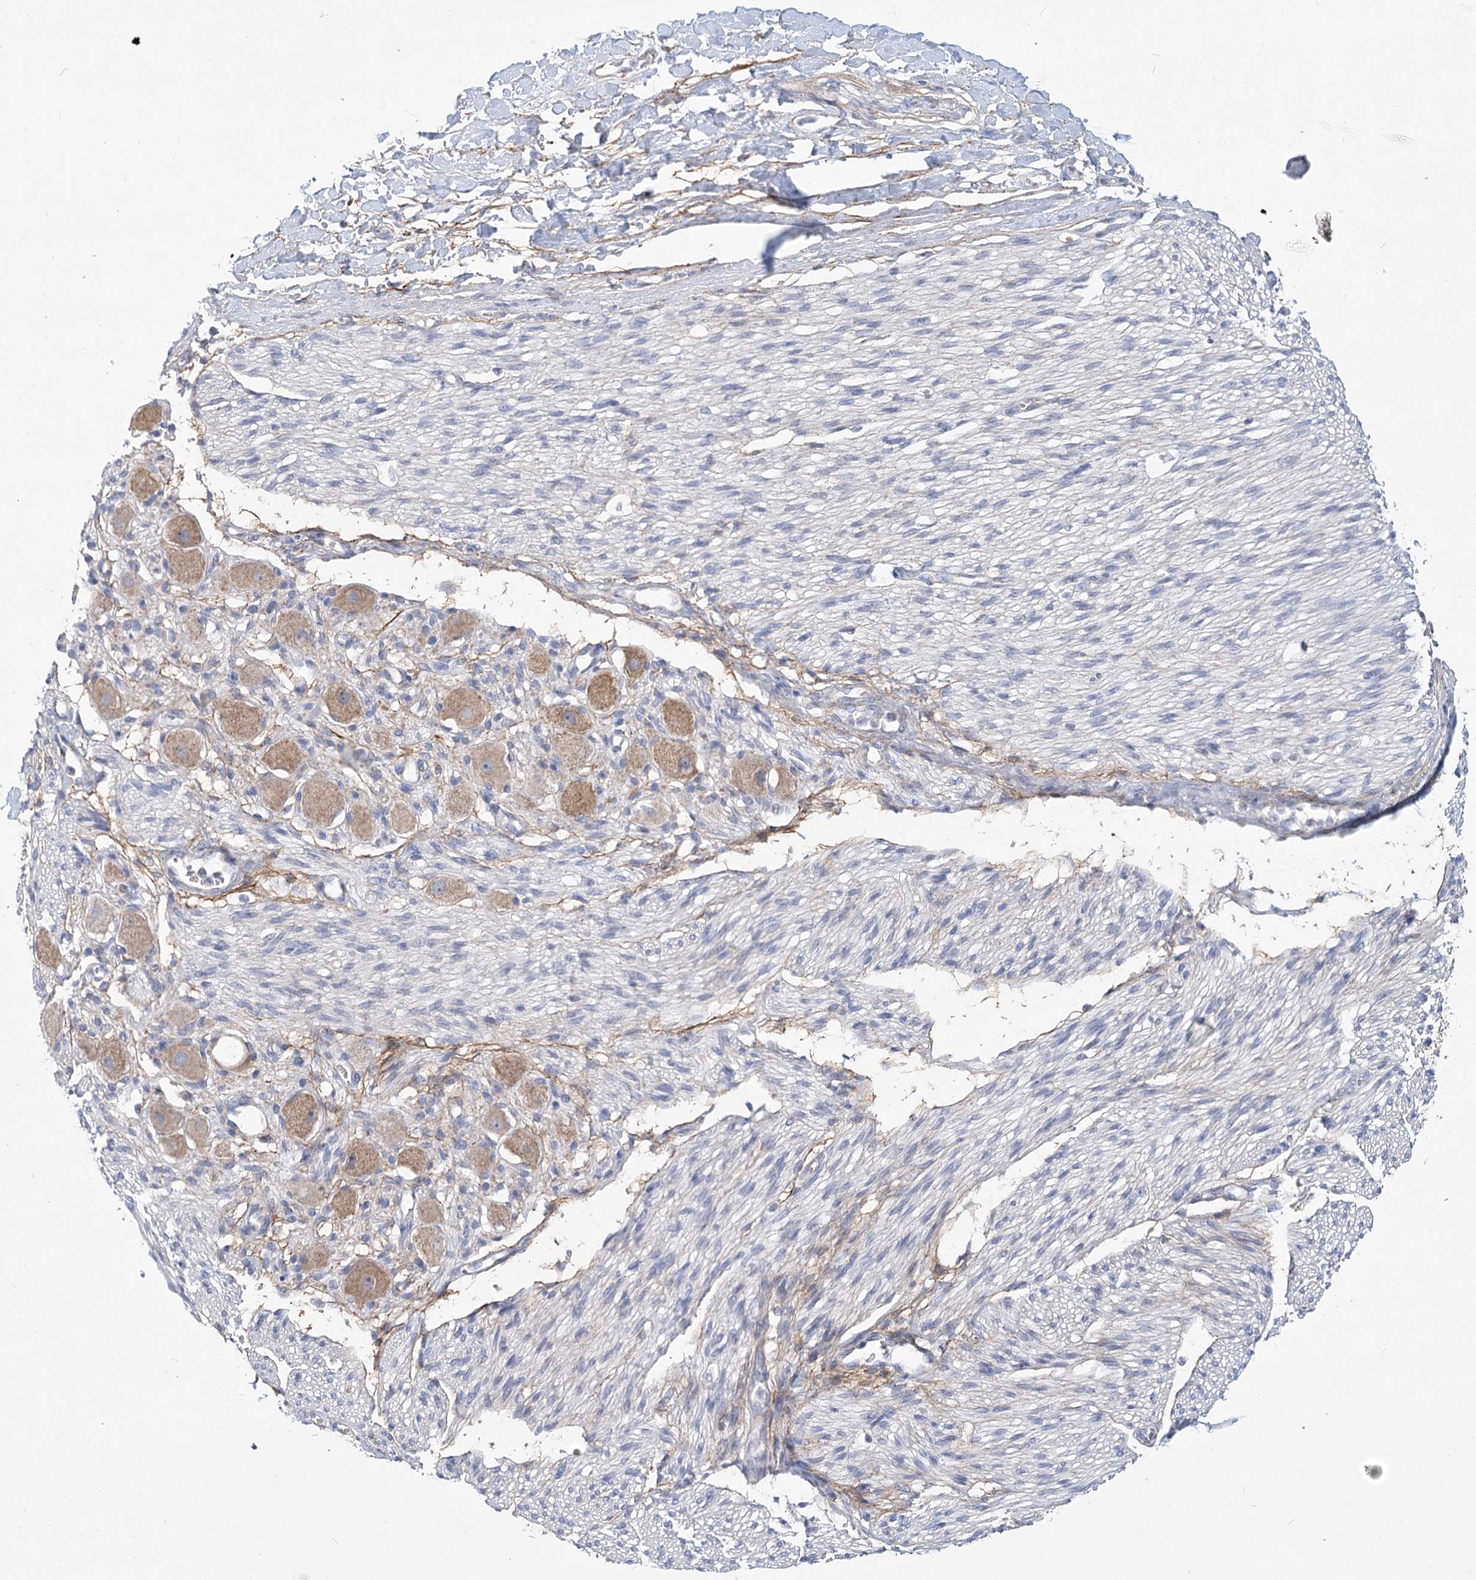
{"staining": {"intensity": "negative", "quantity": "none", "location": "none"}, "tissue": "adipose tissue", "cell_type": "Adipocytes", "image_type": "normal", "snomed": [{"axis": "morphology", "description": "Normal tissue, NOS"}, {"axis": "topography", "description": "Kidney"}, {"axis": "topography", "description": "Peripheral nerve tissue"}], "caption": "DAB (3,3'-diaminobenzidine) immunohistochemical staining of benign adipose tissue displays no significant positivity in adipocytes. Brightfield microscopy of IHC stained with DAB (brown) and hematoxylin (blue), captured at high magnification.", "gene": "SNX7", "patient": {"sex": "male", "age": 7}}